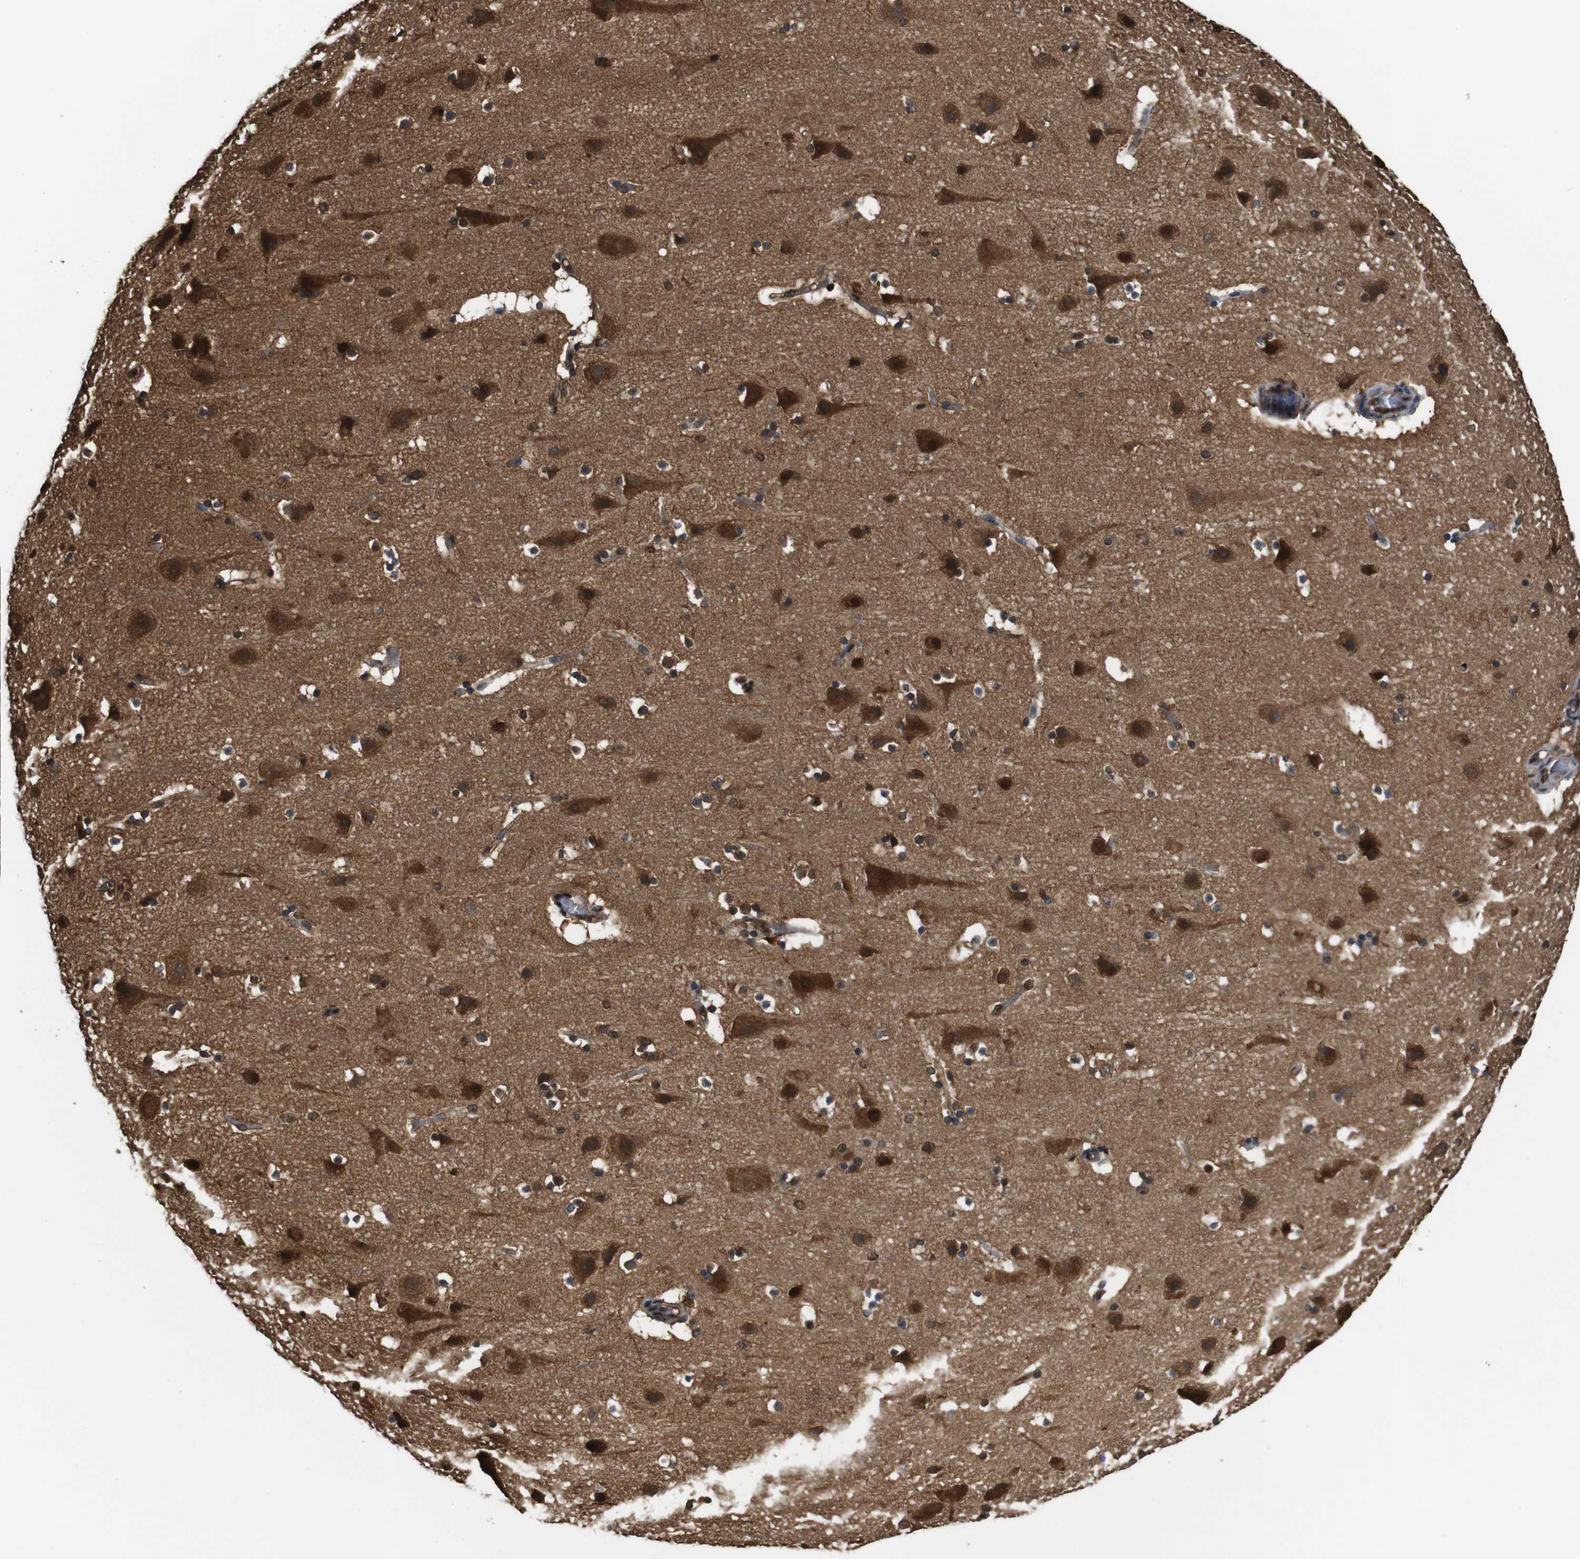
{"staining": {"intensity": "moderate", "quantity": ">75%", "location": "cytoplasmic/membranous"}, "tissue": "cerebral cortex", "cell_type": "Endothelial cells", "image_type": "normal", "snomed": [{"axis": "morphology", "description": "Normal tissue, NOS"}, {"axis": "topography", "description": "Cerebral cortex"}], "caption": "Endothelial cells display medium levels of moderate cytoplasmic/membranous expression in approximately >75% of cells in unremarkable cerebral cortex. The staining was performed using DAB, with brown indicating positive protein expression. Nuclei are stained blue with hematoxylin.", "gene": "VCP", "patient": {"sex": "male", "age": 45}}